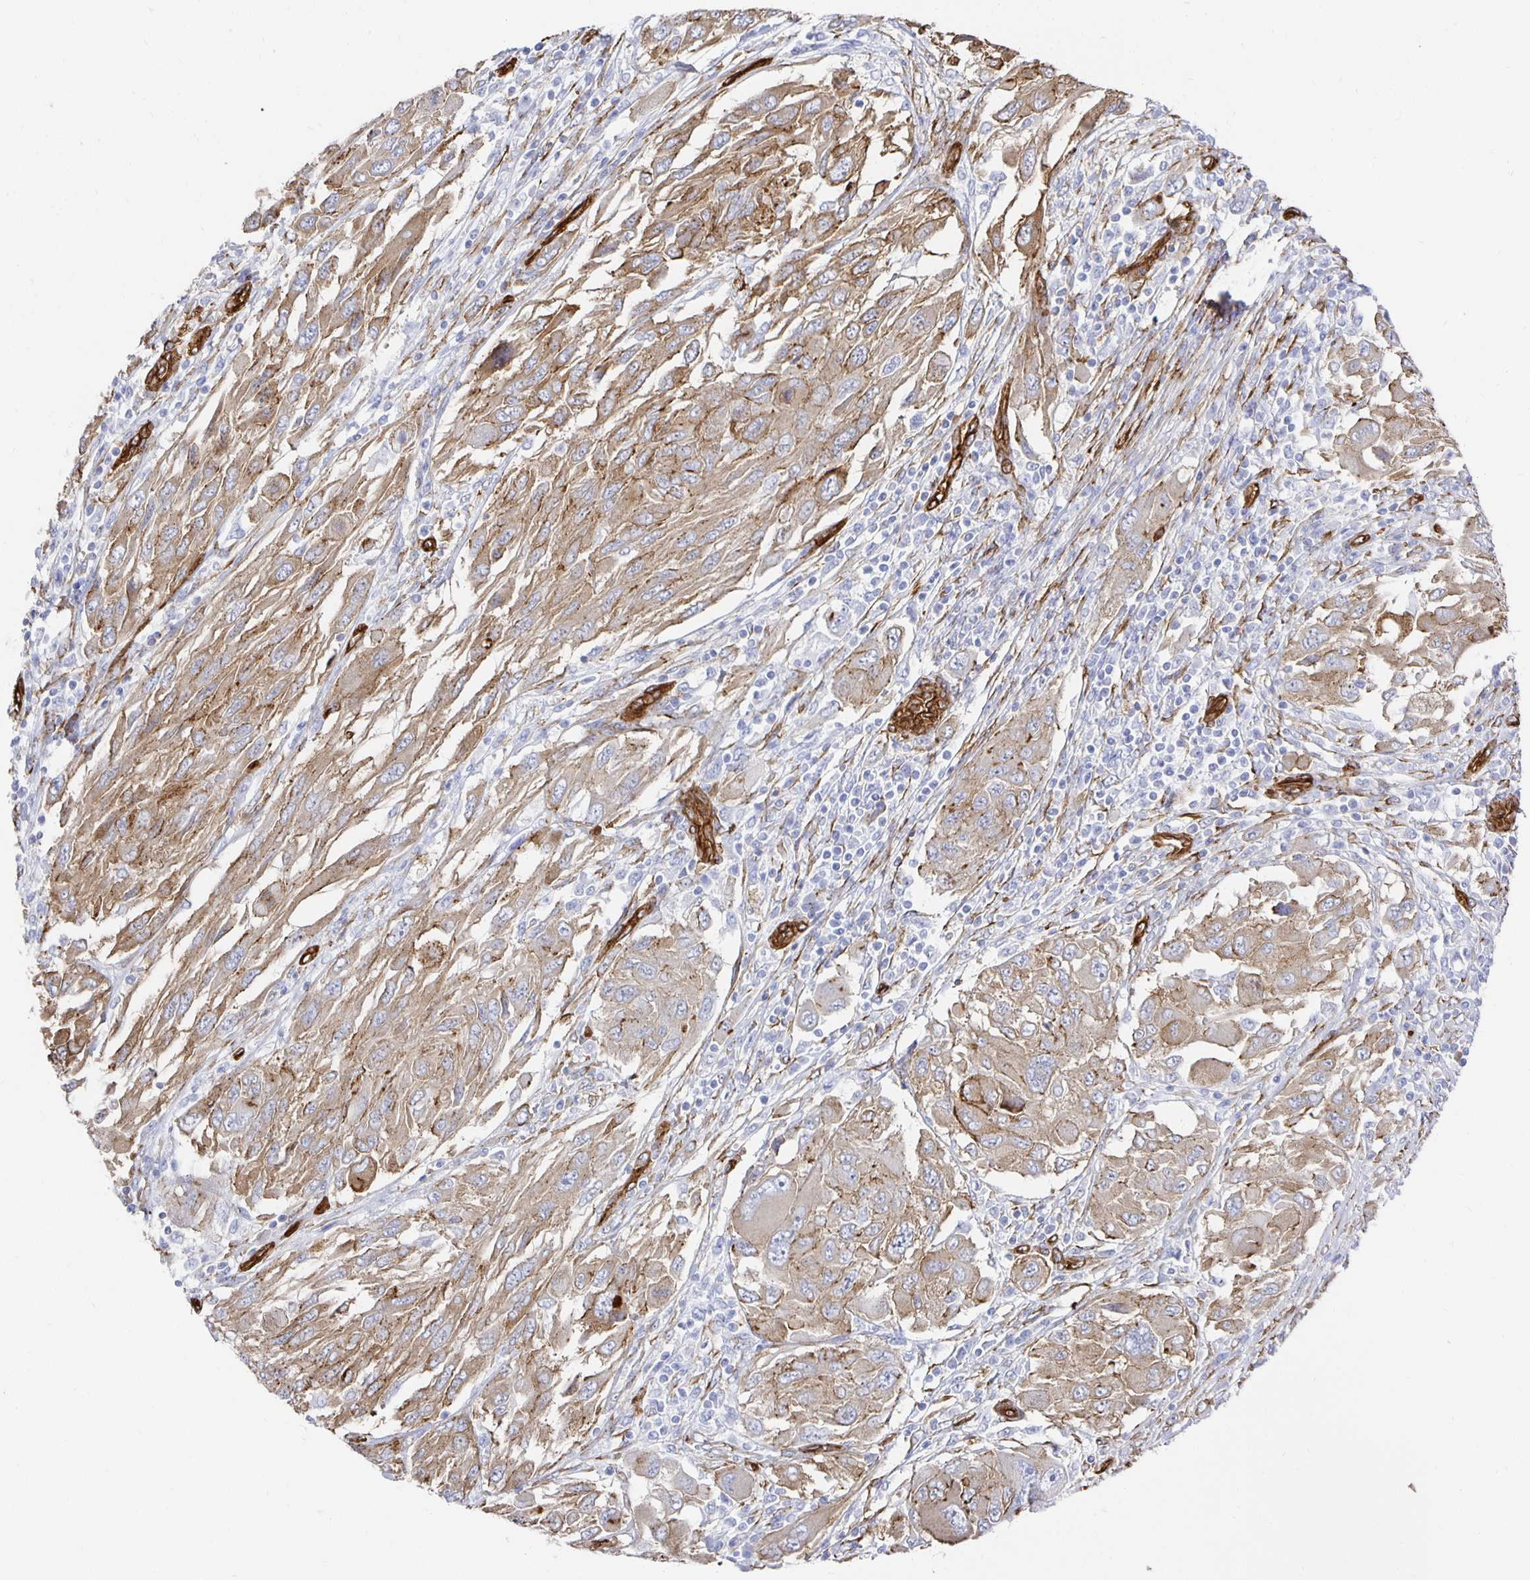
{"staining": {"intensity": "weak", "quantity": ">75%", "location": "cytoplasmic/membranous"}, "tissue": "melanoma", "cell_type": "Tumor cells", "image_type": "cancer", "snomed": [{"axis": "morphology", "description": "Malignant melanoma, NOS"}, {"axis": "topography", "description": "Skin"}], "caption": "An IHC image of neoplastic tissue is shown. Protein staining in brown labels weak cytoplasmic/membranous positivity in malignant melanoma within tumor cells.", "gene": "VIPR2", "patient": {"sex": "female", "age": 91}}